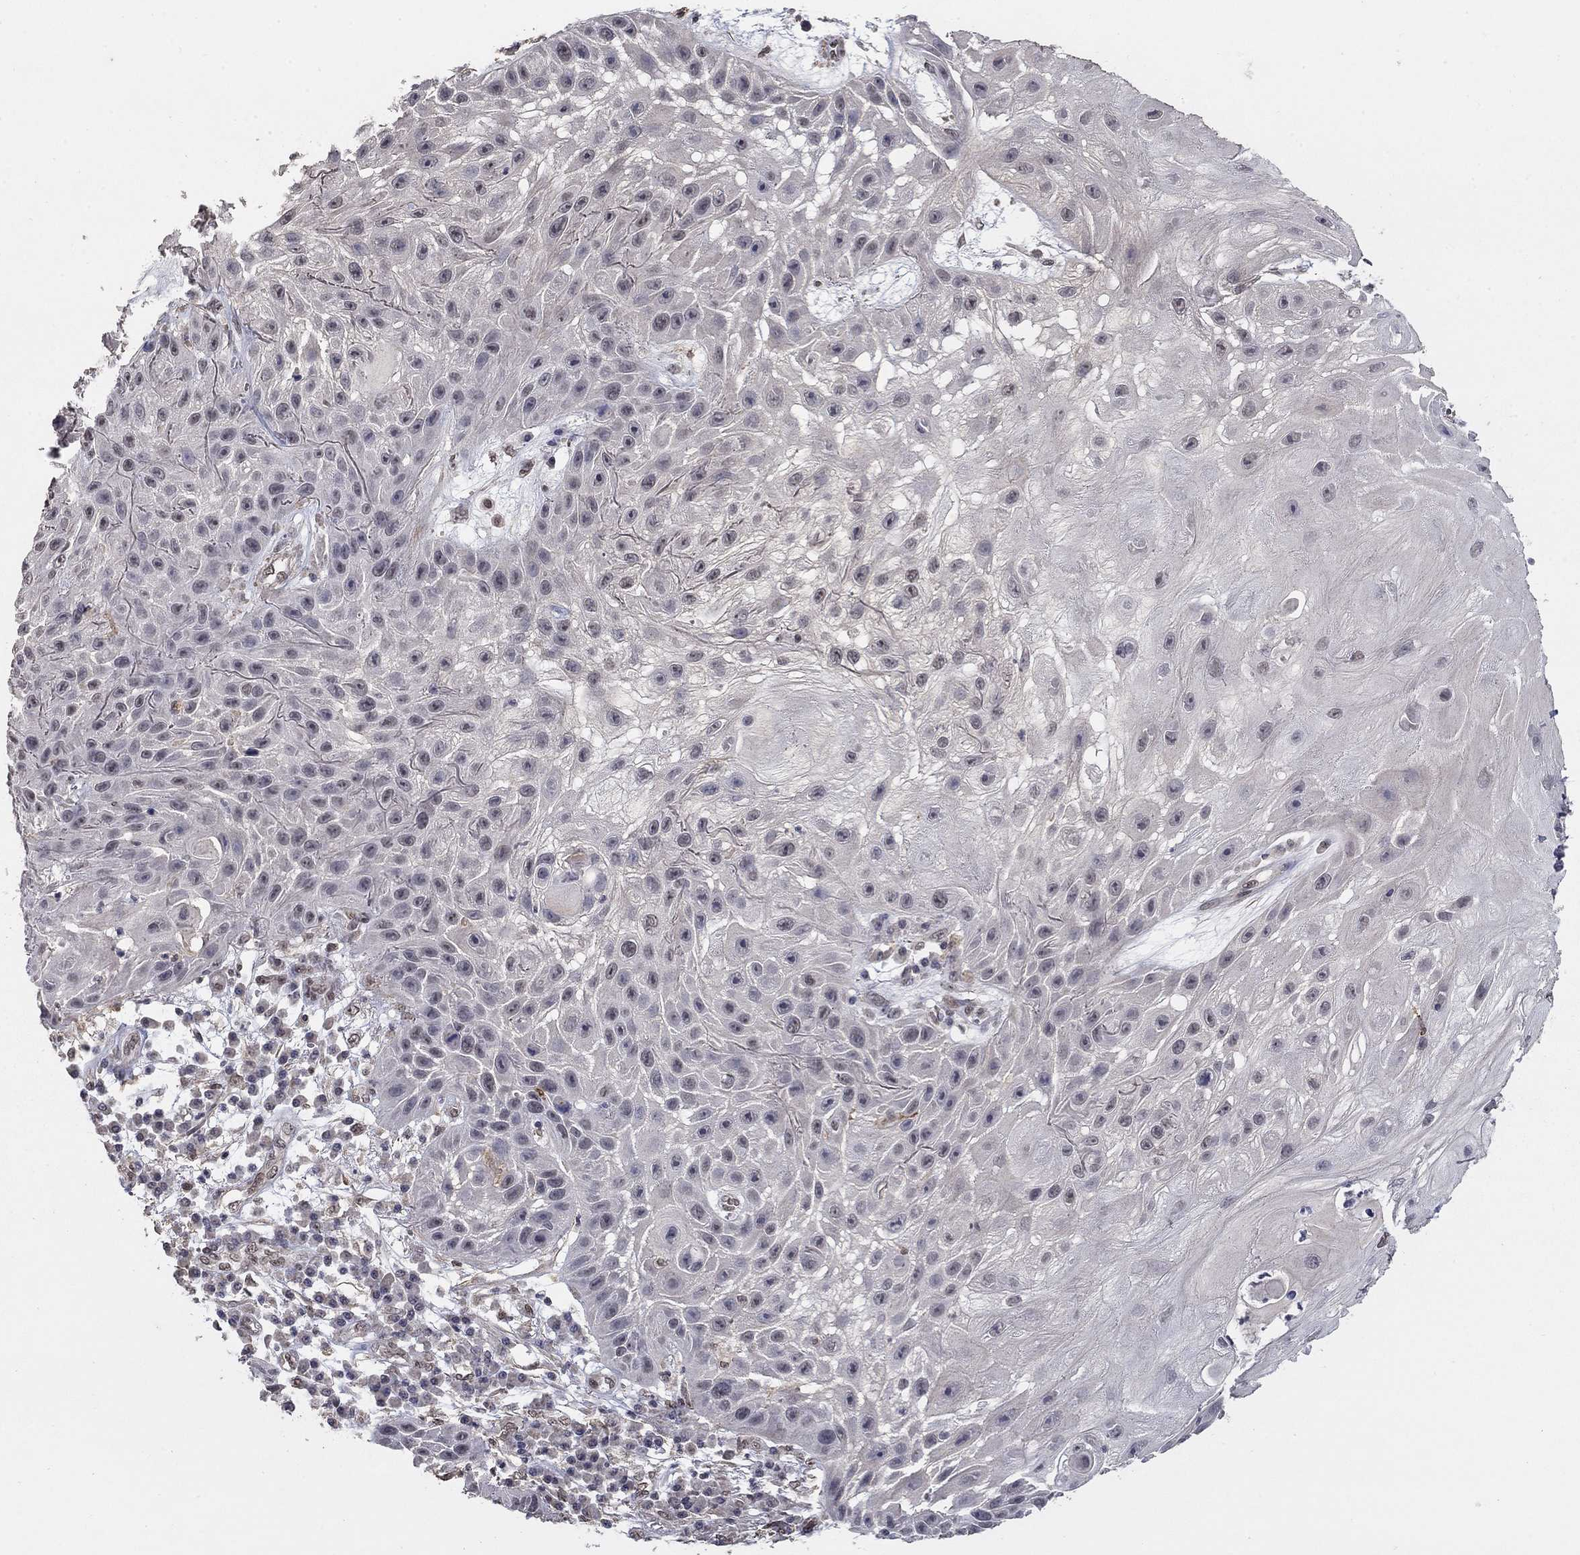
{"staining": {"intensity": "negative", "quantity": "none", "location": "none"}, "tissue": "skin cancer", "cell_type": "Tumor cells", "image_type": "cancer", "snomed": [{"axis": "morphology", "description": "Normal tissue, NOS"}, {"axis": "morphology", "description": "Squamous cell carcinoma, NOS"}, {"axis": "topography", "description": "Skin"}], "caption": "Skin cancer stained for a protein using IHC demonstrates no staining tumor cells.", "gene": "GRIA3", "patient": {"sex": "male", "age": 79}}